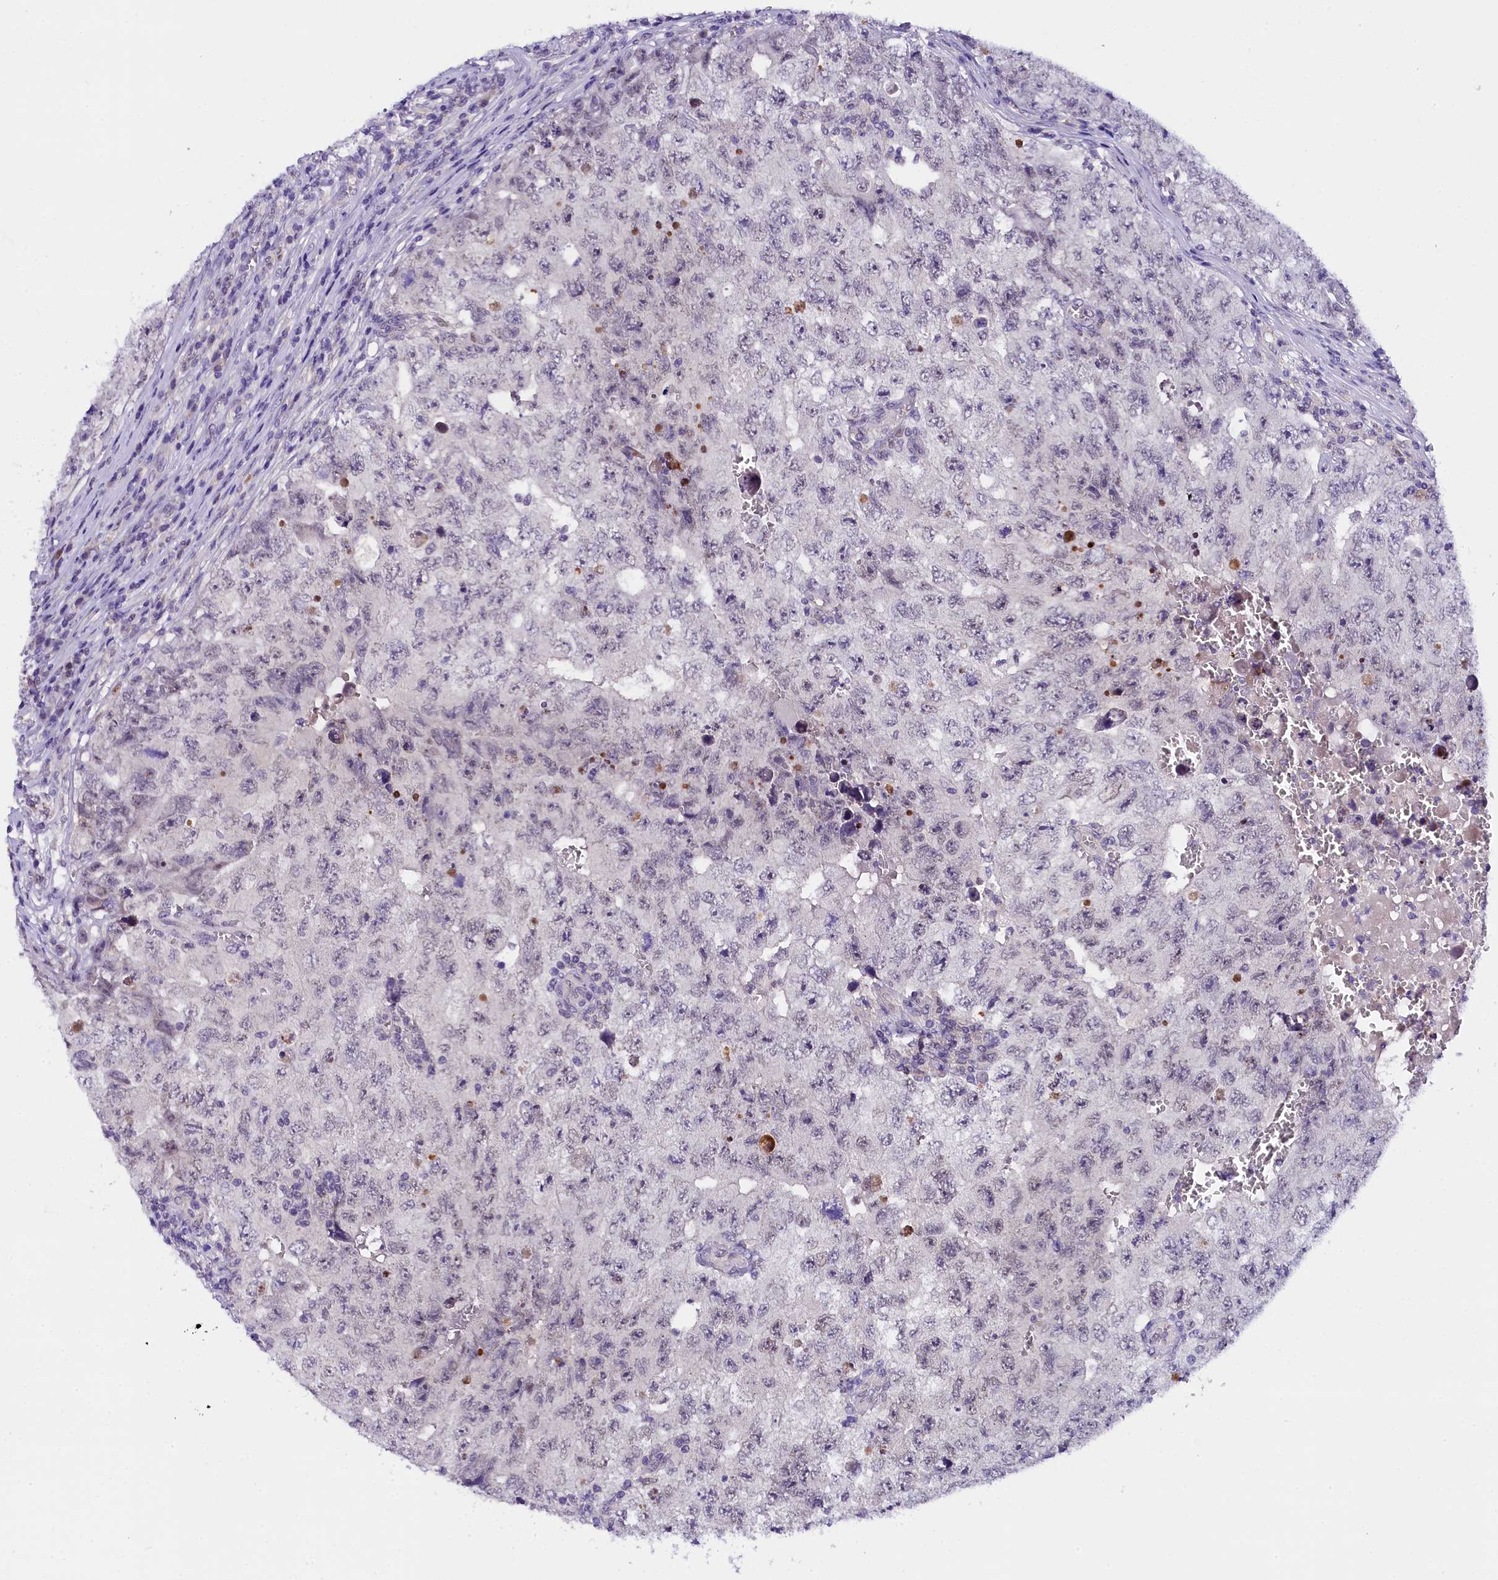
{"staining": {"intensity": "negative", "quantity": "none", "location": "none"}, "tissue": "testis cancer", "cell_type": "Tumor cells", "image_type": "cancer", "snomed": [{"axis": "morphology", "description": "Carcinoma, Embryonal, NOS"}, {"axis": "topography", "description": "Testis"}], "caption": "Immunohistochemistry (IHC) micrograph of human testis cancer stained for a protein (brown), which displays no expression in tumor cells.", "gene": "IQCN", "patient": {"sex": "male", "age": 17}}